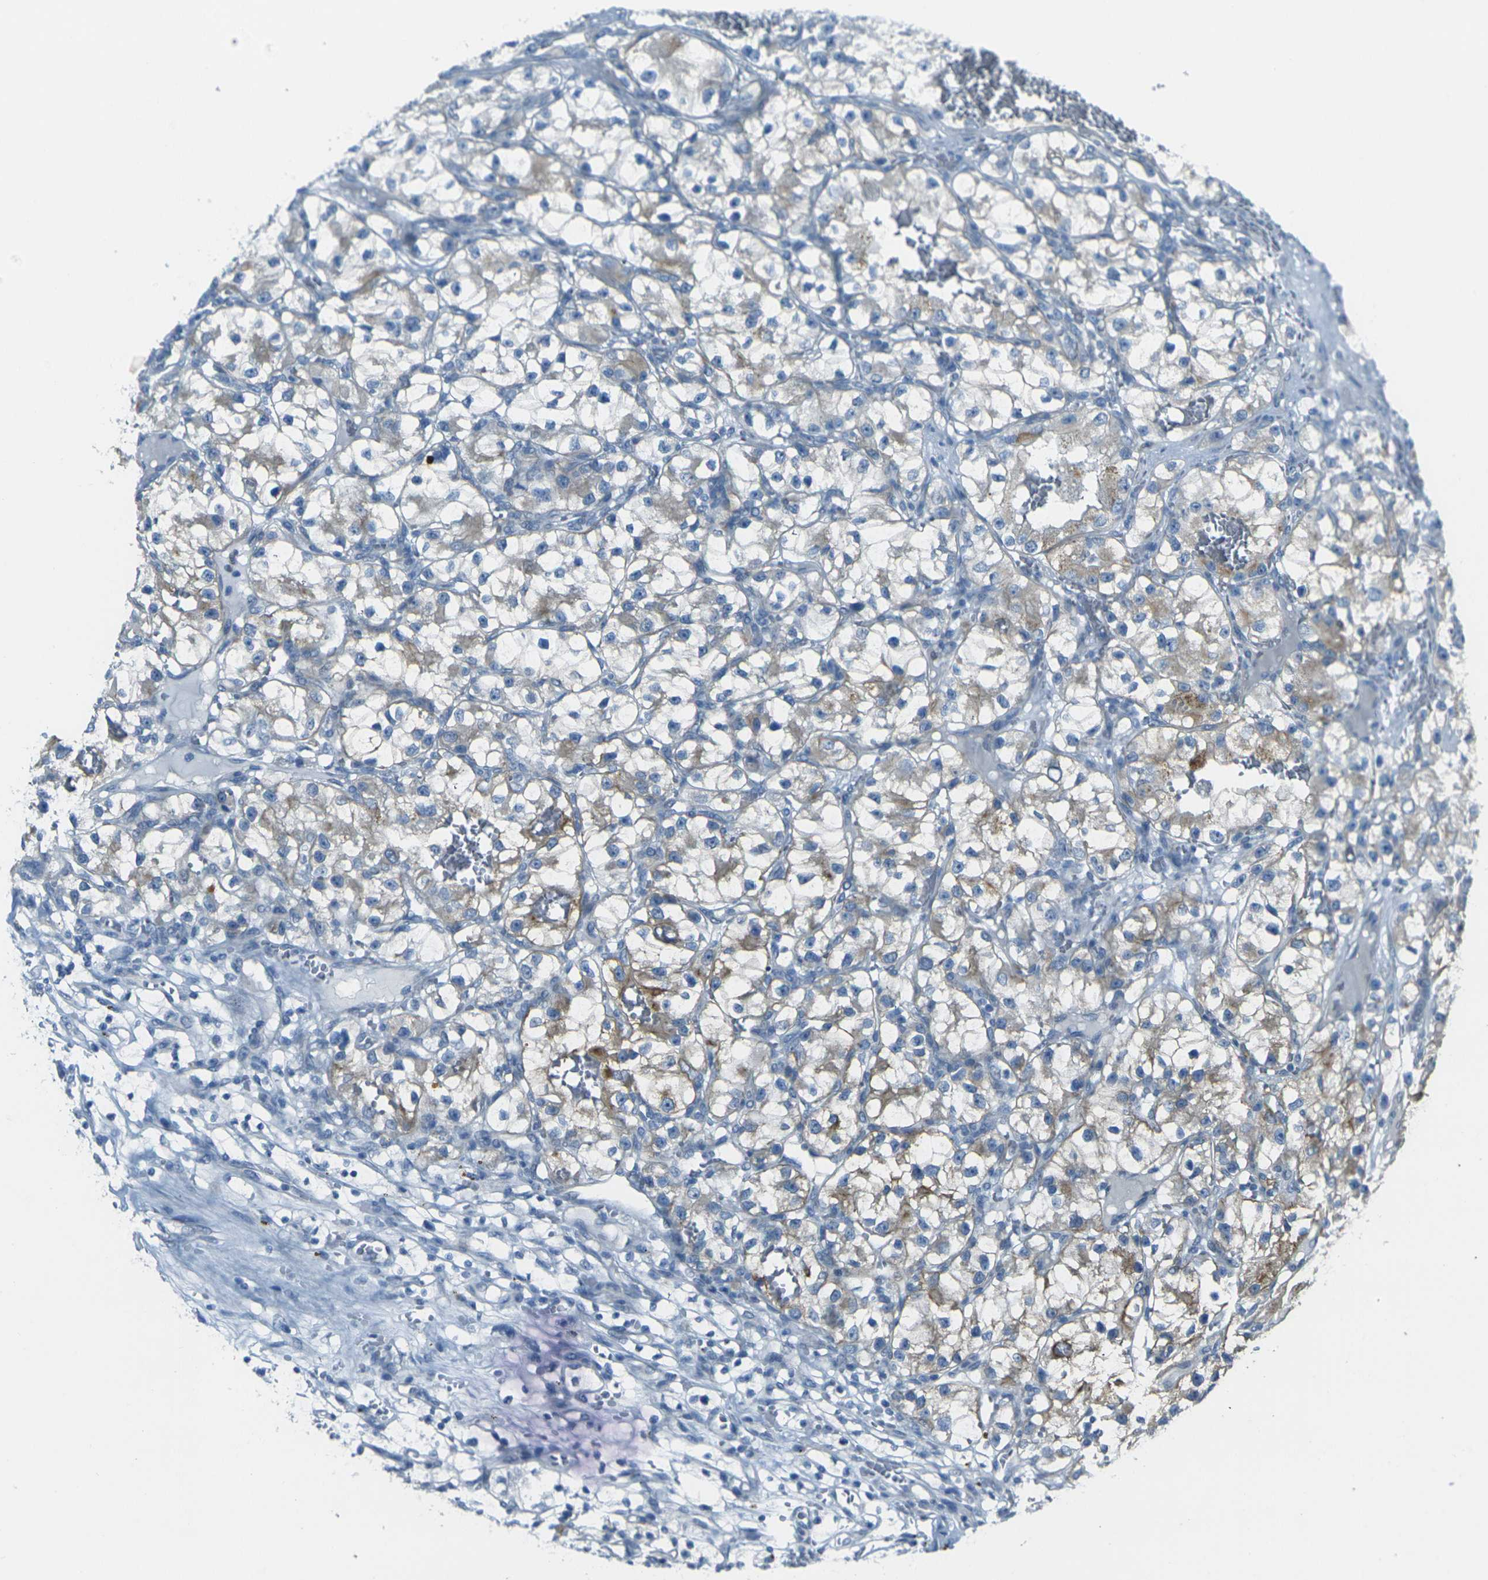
{"staining": {"intensity": "moderate", "quantity": "25%-75%", "location": "cytoplasmic/membranous"}, "tissue": "renal cancer", "cell_type": "Tumor cells", "image_type": "cancer", "snomed": [{"axis": "morphology", "description": "Adenocarcinoma, NOS"}, {"axis": "topography", "description": "Kidney"}], "caption": "Adenocarcinoma (renal) tissue reveals moderate cytoplasmic/membranous expression in approximately 25%-75% of tumor cells", "gene": "ANKRD46", "patient": {"sex": "female", "age": 57}}